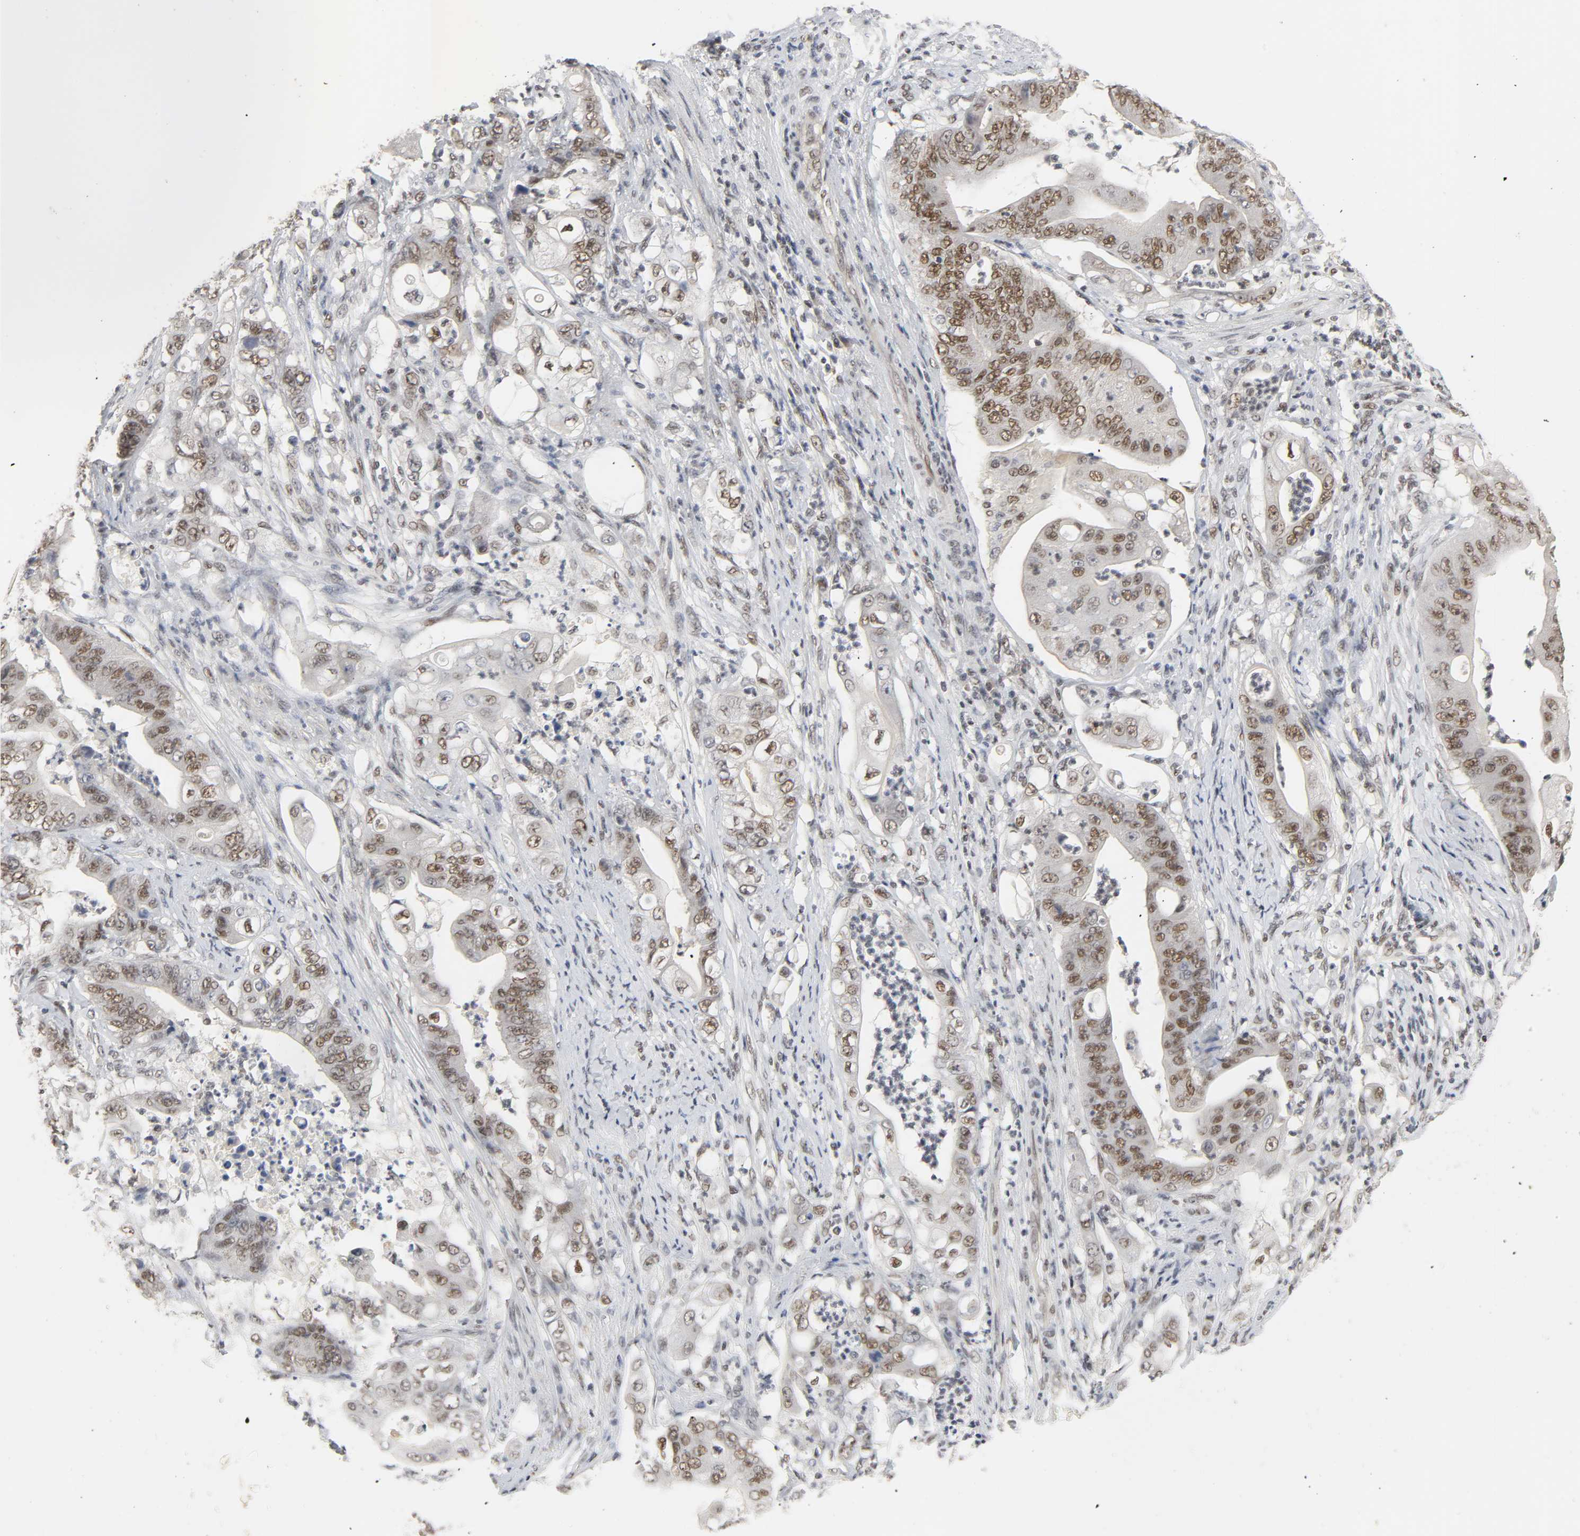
{"staining": {"intensity": "moderate", "quantity": ">75%", "location": "nuclear"}, "tissue": "stomach cancer", "cell_type": "Tumor cells", "image_type": "cancer", "snomed": [{"axis": "morphology", "description": "Adenocarcinoma, NOS"}, {"axis": "topography", "description": "Stomach"}], "caption": "Stomach cancer stained with a brown dye demonstrates moderate nuclear positive staining in about >75% of tumor cells.", "gene": "NCOA6", "patient": {"sex": "female", "age": 73}}